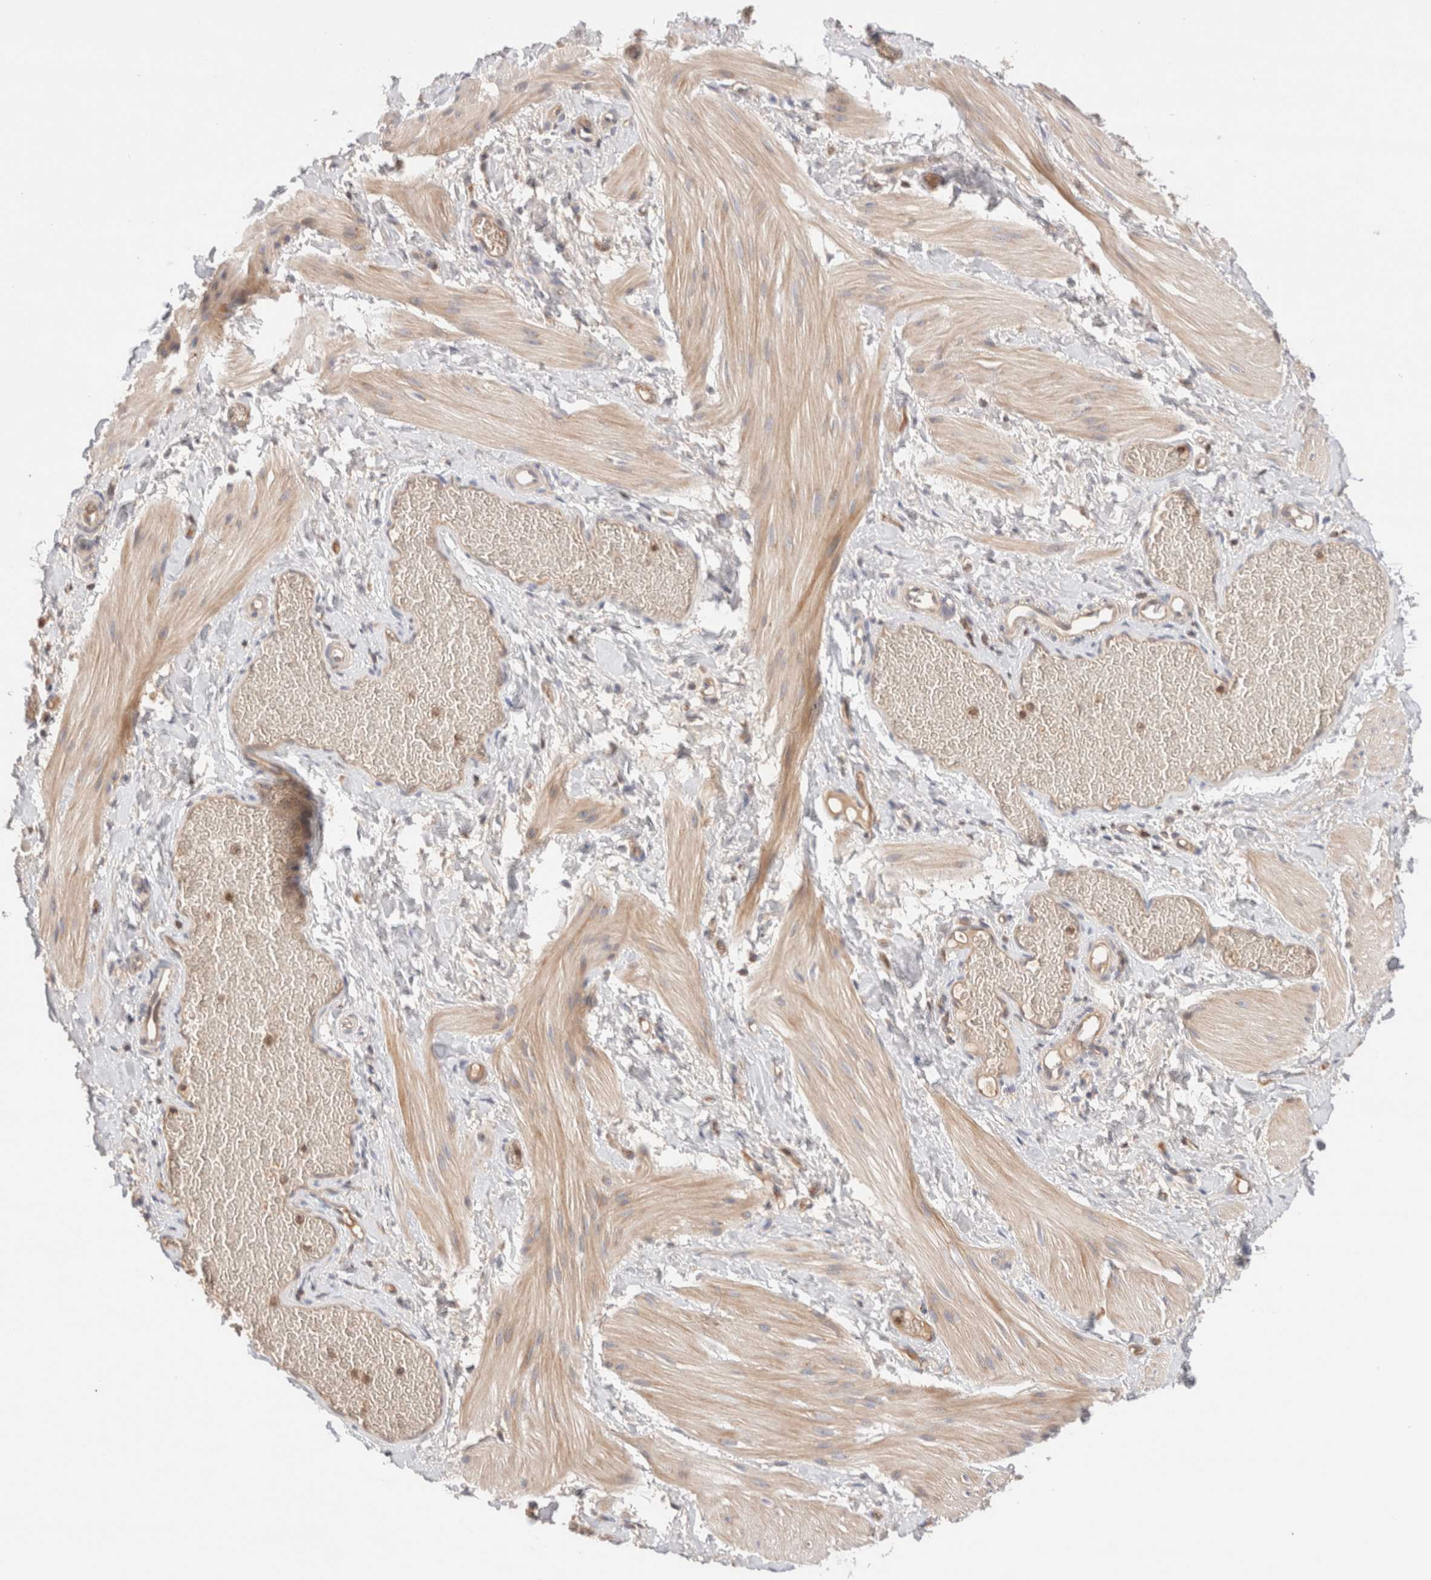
{"staining": {"intensity": "weak", "quantity": "25%-75%", "location": "cytoplasmic/membranous"}, "tissue": "smooth muscle", "cell_type": "Smooth muscle cells", "image_type": "normal", "snomed": [{"axis": "morphology", "description": "Normal tissue, NOS"}, {"axis": "topography", "description": "Smooth muscle"}], "caption": "The immunohistochemical stain labels weak cytoplasmic/membranous positivity in smooth muscle cells of benign smooth muscle. (IHC, brightfield microscopy, high magnification).", "gene": "SIKE1", "patient": {"sex": "male", "age": 16}}